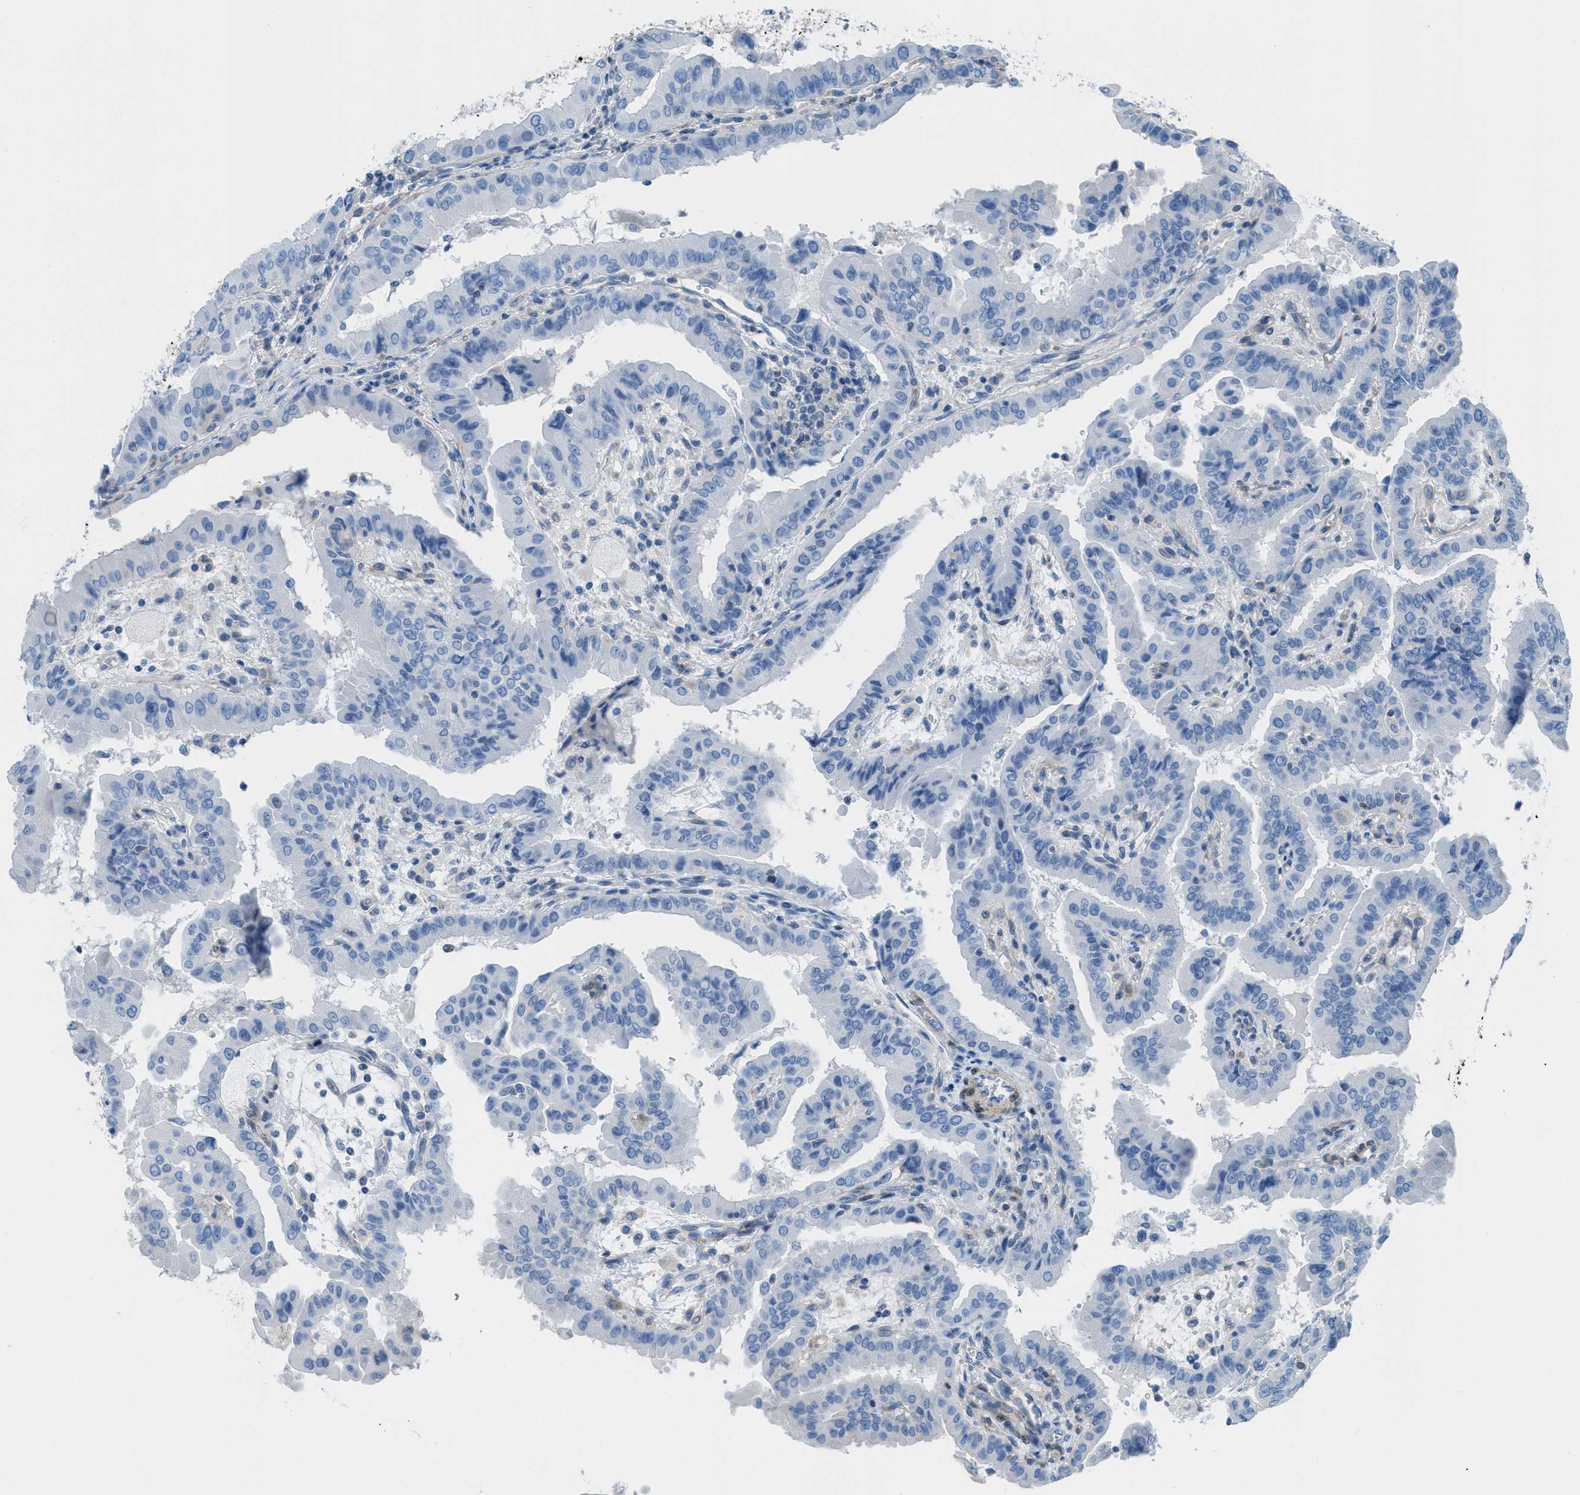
{"staining": {"intensity": "negative", "quantity": "none", "location": "none"}, "tissue": "thyroid cancer", "cell_type": "Tumor cells", "image_type": "cancer", "snomed": [{"axis": "morphology", "description": "Papillary adenocarcinoma, NOS"}, {"axis": "topography", "description": "Thyroid gland"}], "caption": "Immunohistochemical staining of thyroid cancer (papillary adenocarcinoma) demonstrates no significant positivity in tumor cells.", "gene": "MAPRE2", "patient": {"sex": "male", "age": 33}}